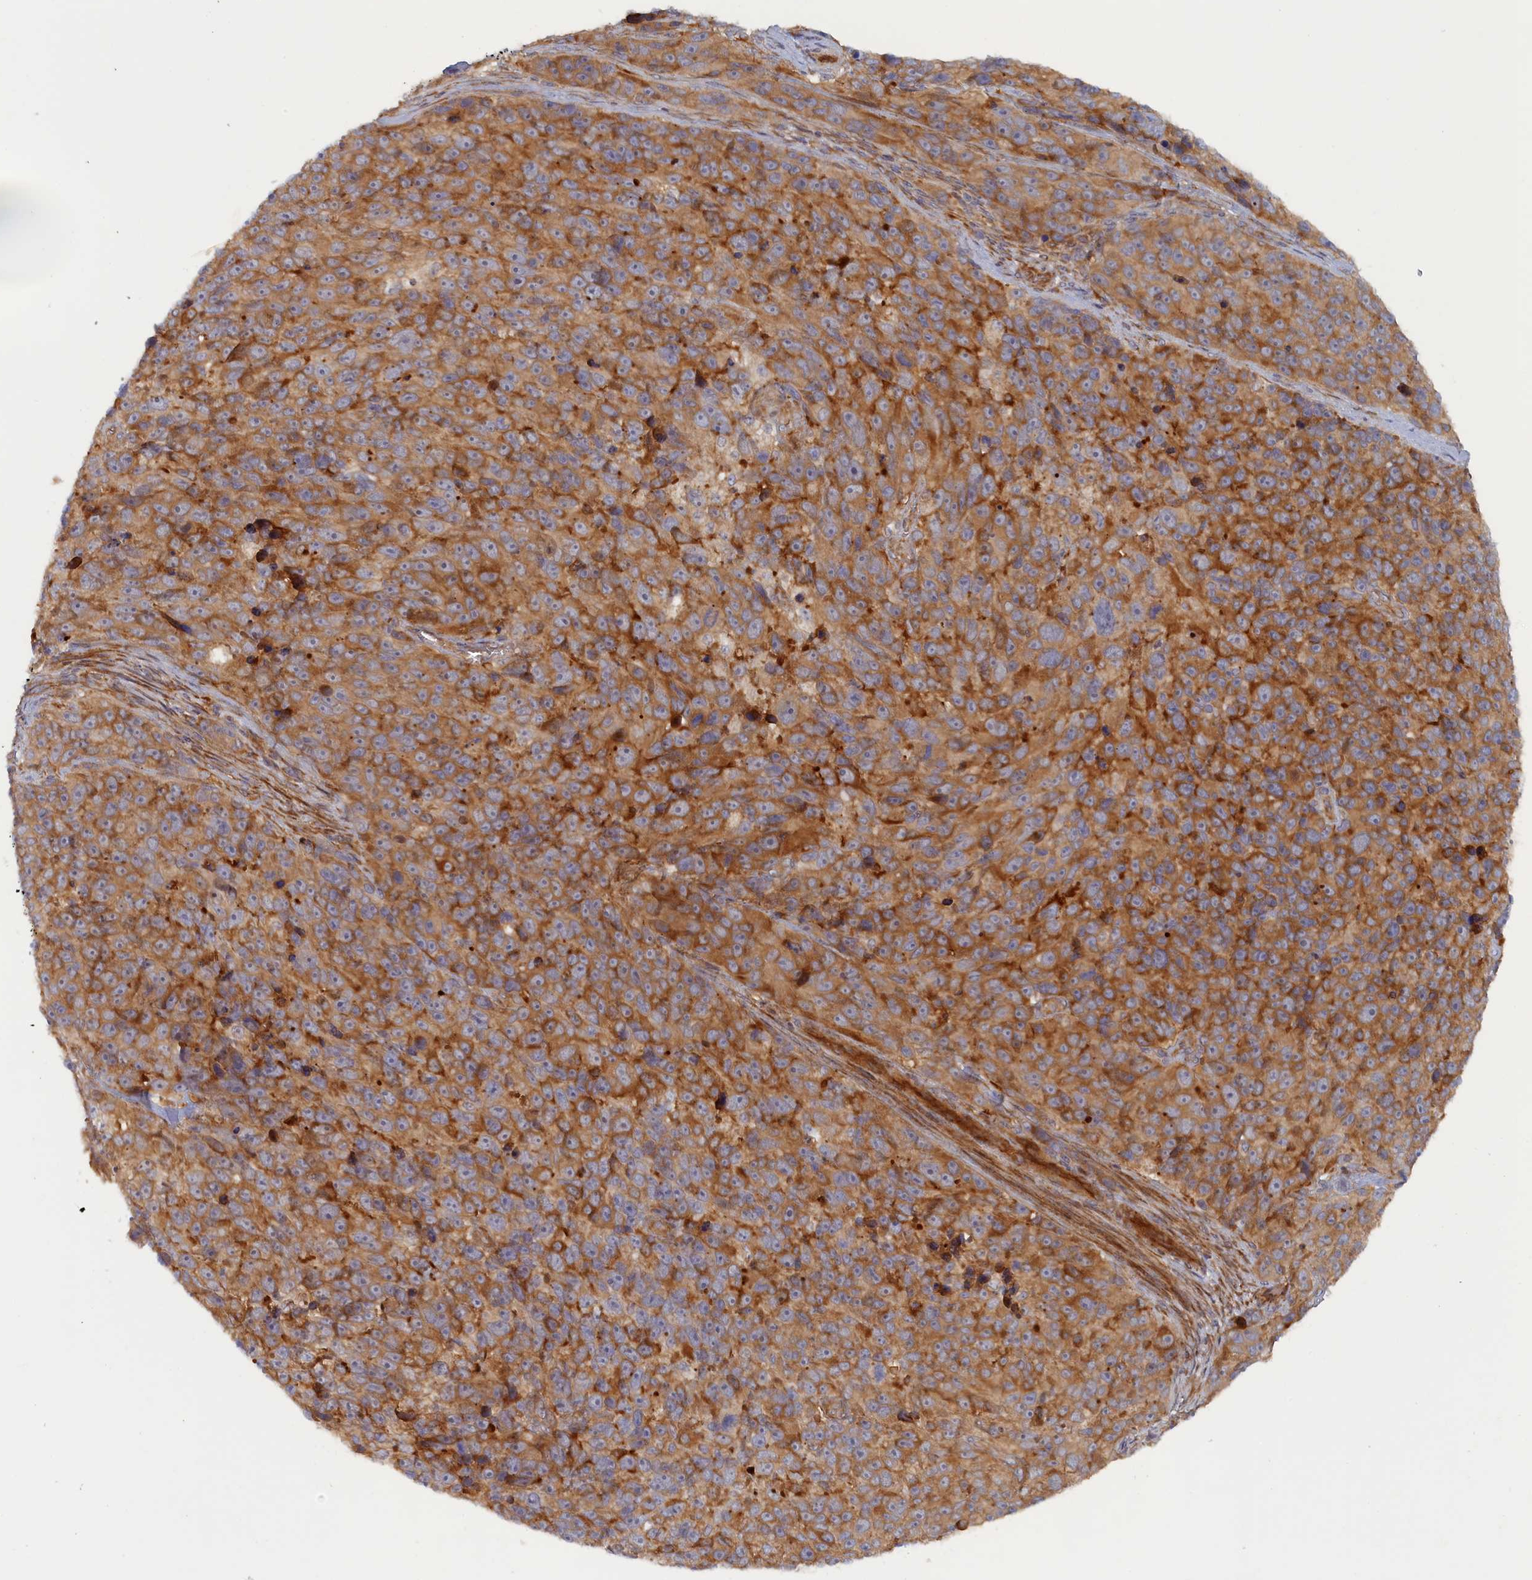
{"staining": {"intensity": "moderate", "quantity": ">75%", "location": "cytoplasmic/membranous"}, "tissue": "melanoma", "cell_type": "Tumor cells", "image_type": "cancer", "snomed": [{"axis": "morphology", "description": "Malignant melanoma, NOS"}, {"axis": "topography", "description": "Skin"}], "caption": "Immunohistochemical staining of human malignant melanoma displays medium levels of moderate cytoplasmic/membranous expression in approximately >75% of tumor cells.", "gene": "TMEM196", "patient": {"sex": "male", "age": 84}}